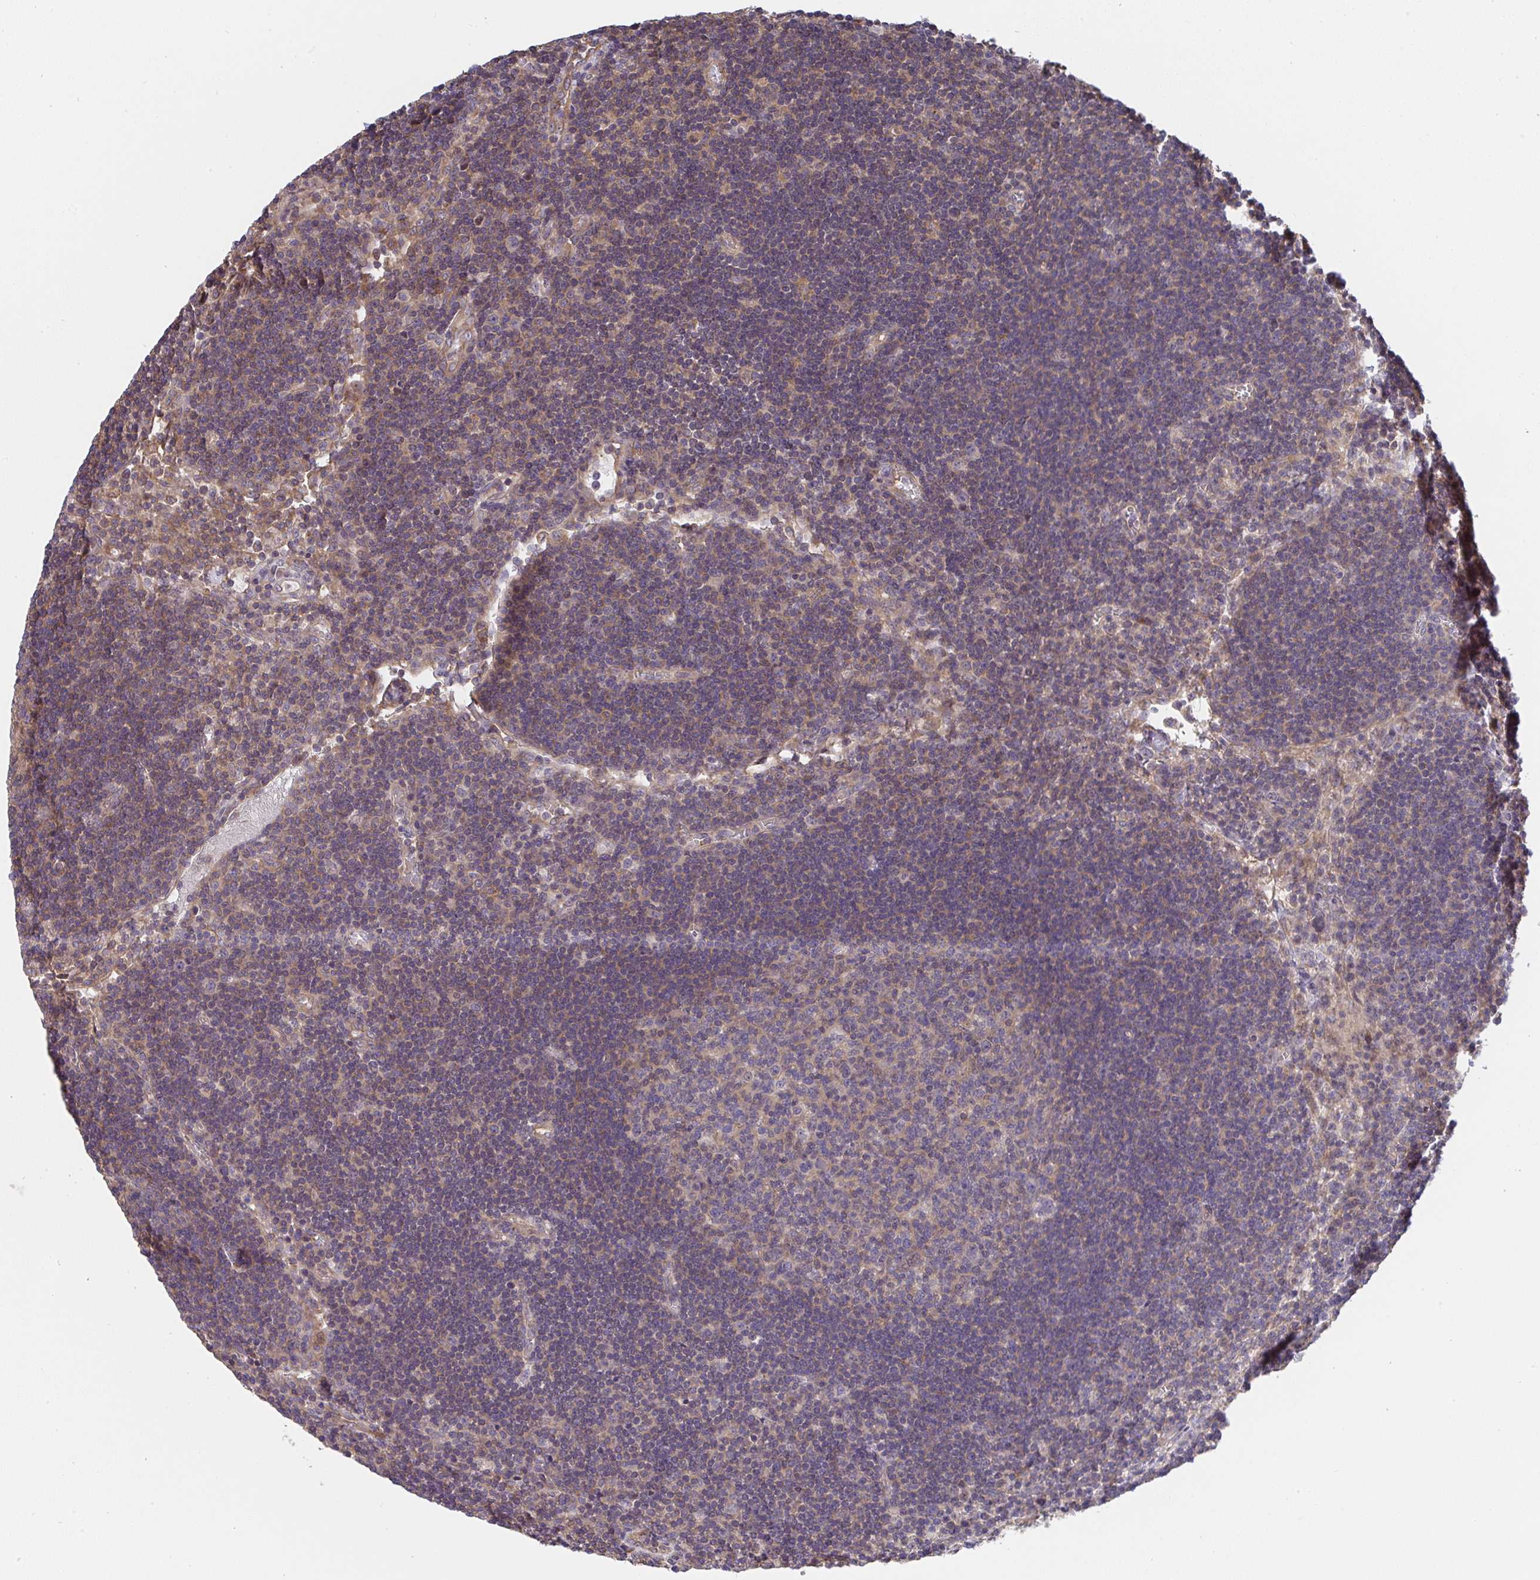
{"staining": {"intensity": "weak", "quantity": "25%-75%", "location": "cytoplasmic/membranous"}, "tissue": "lymph node", "cell_type": "Germinal center cells", "image_type": "normal", "snomed": [{"axis": "morphology", "description": "Normal tissue, NOS"}, {"axis": "topography", "description": "Lymph node"}], "caption": "A micrograph showing weak cytoplasmic/membranous staining in about 25%-75% of germinal center cells in unremarkable lymph node, as visualized by brown immunohistochemical staining.", "gene": "ZNF696", "patient": {"sex": "male", "age": 67}}